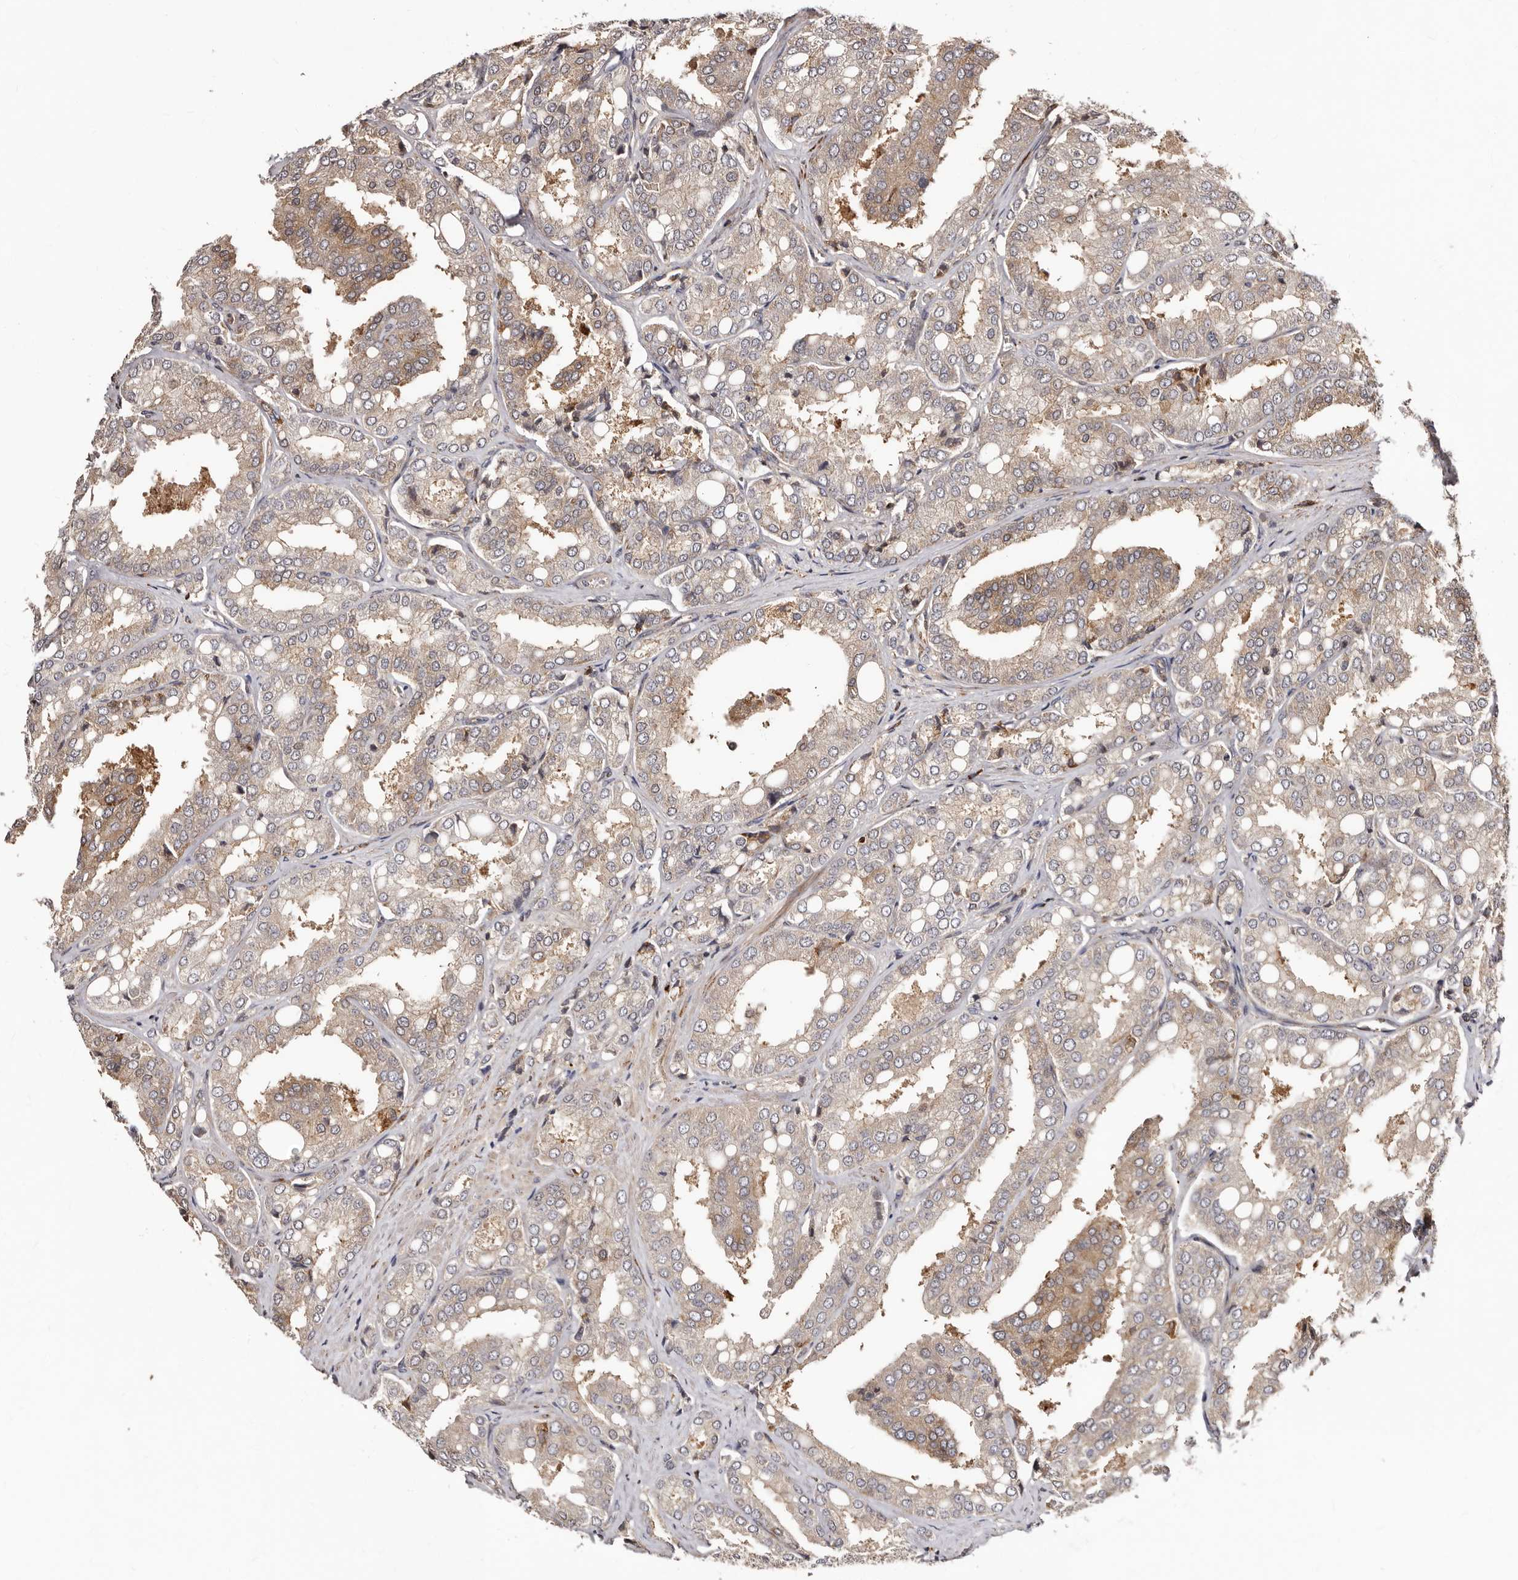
{"staining": {"intensity": "moderate", "quantity": "25%-75%", "location": "cytoplasmic/membranous"}, "tissue": "prostate cancer", "cell_type": "Tumor cells", "image_type": "cancer", "snomed": [{"axis": "morphology", "description": "Adenocarcinoma, High grade"}, {"axis": "topography", "description": "Prostate"}], "caption": "Immunohistochemistry (IHC) of prostate cancer exhibits medium levels of moderate cytoplasmic/membranous positivity in about 25%-75% of tumor cells.", "gene": "BAX", "patient": {"sex": "male", "age": 50}}